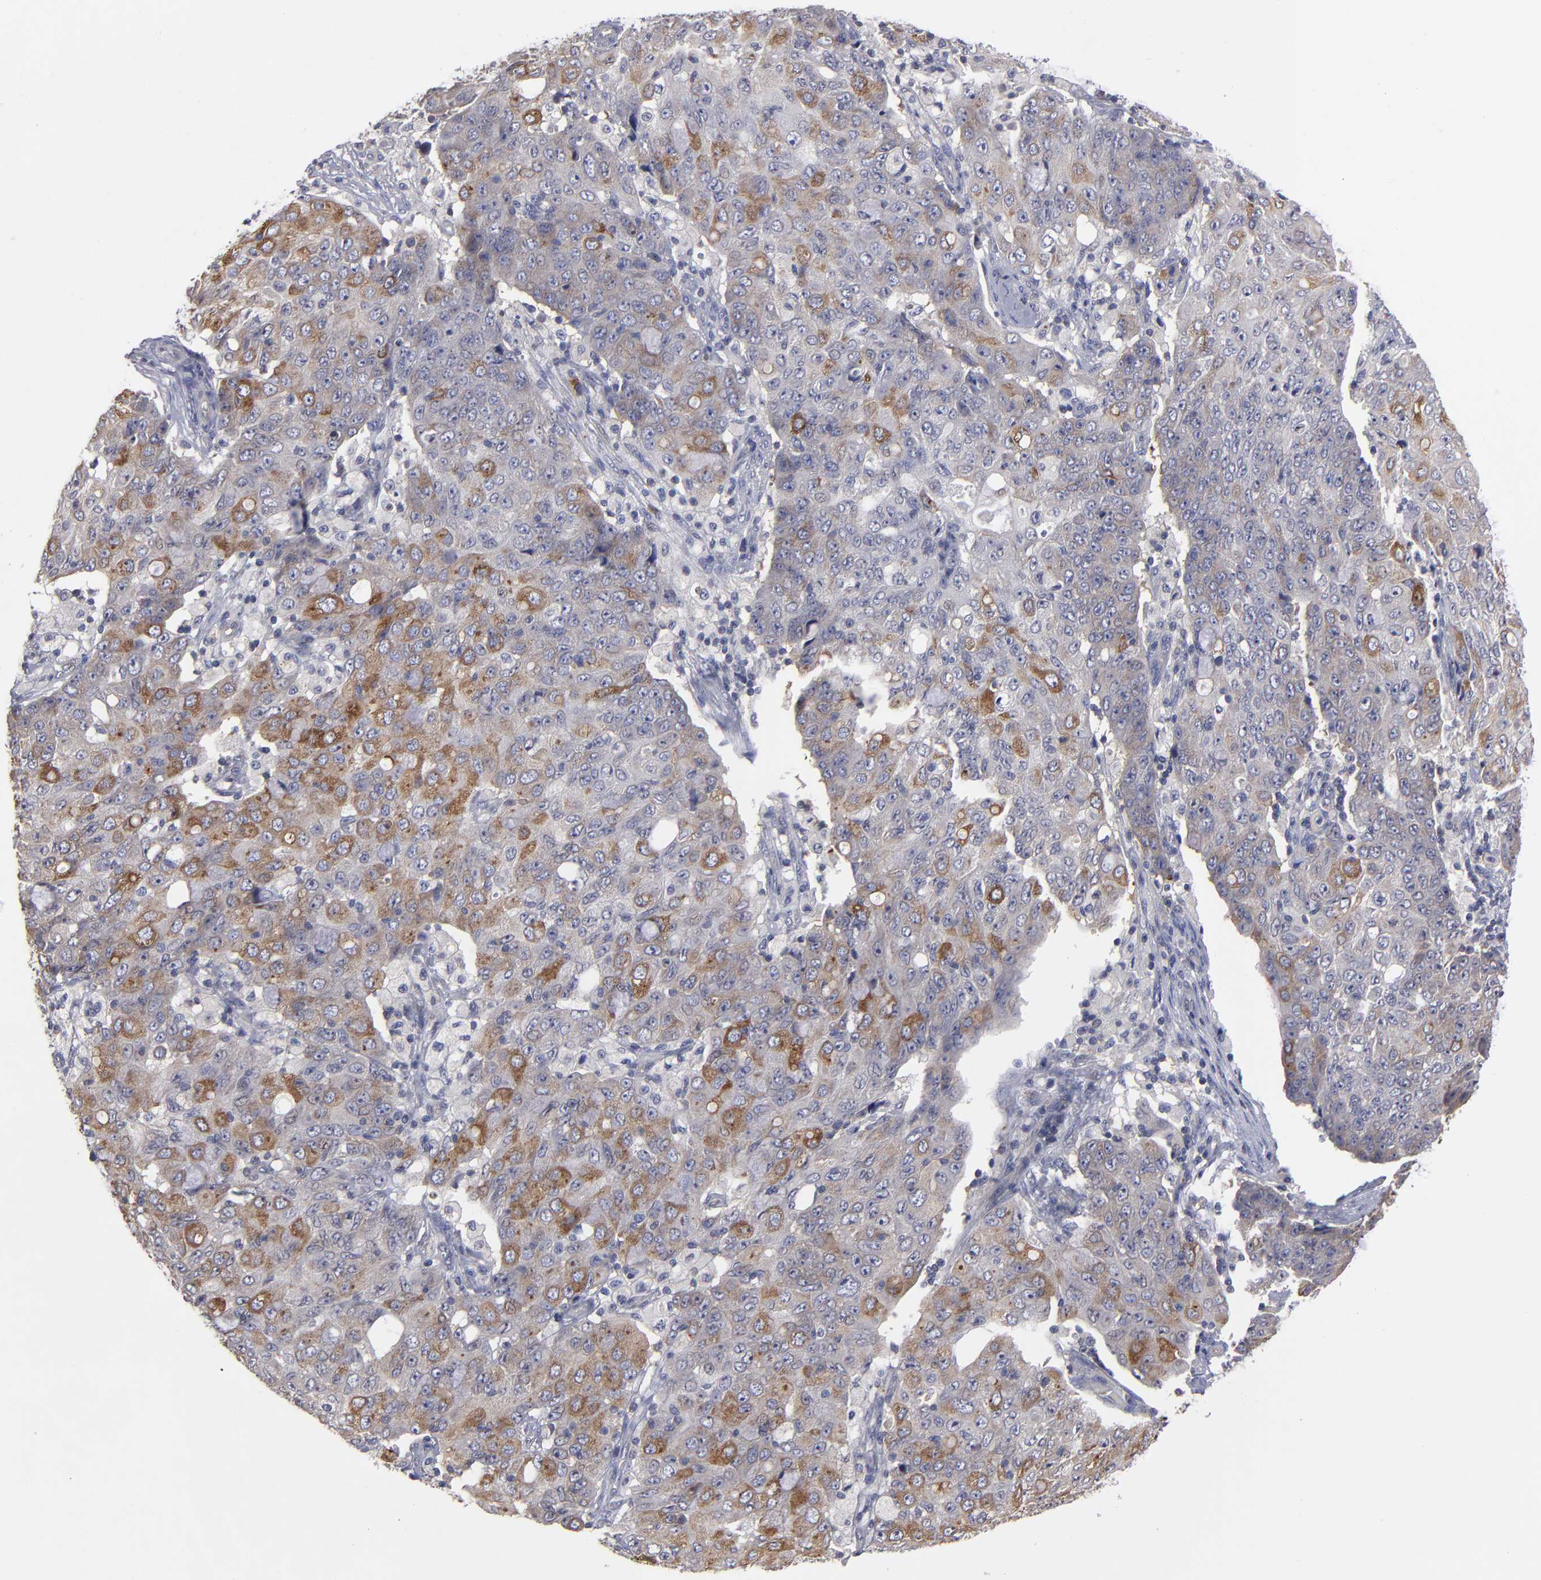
{"staining": {"intensity": "moderate", "quantity": ">75%", "location": "cytoplasmic/membranous"}, "tissue": "ovarian cancer", "cell_type": "Tumor cells", "image_type": "cancer", "snomed": [{"axis": "morphology", "description": "Carcinoma, endometroid"}, {"axis": "topography", "description": "Ovary"}], "caption": "Protein analysis of ovarian cancer tissue reveals moderate cytoplasmic/membranous staining in about >75% of tumor cells.", "gene": "CEP97", "patient": {"sex": "female", "age": 42}}